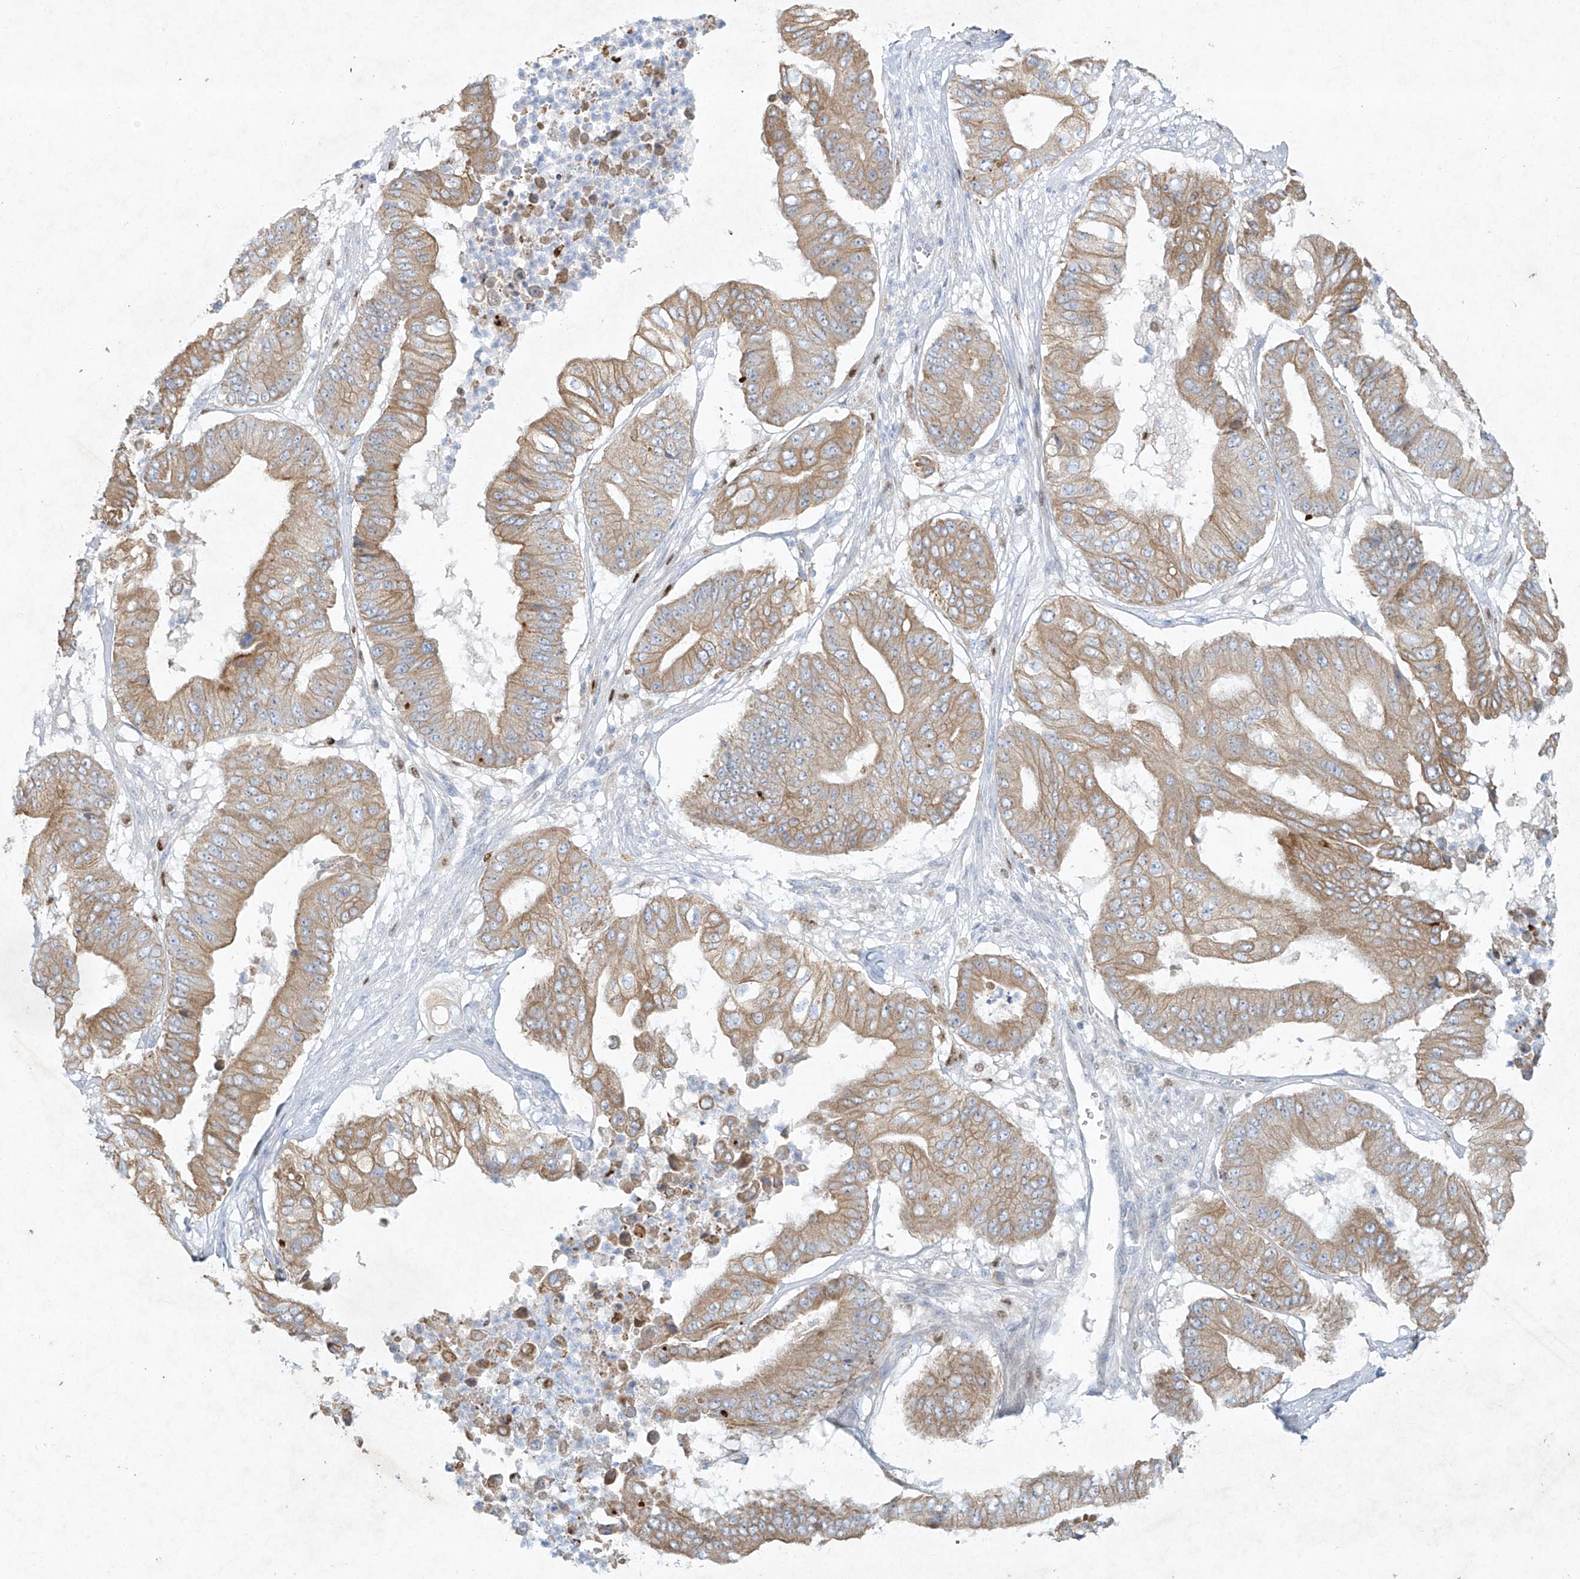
{"staining": {"intensity": "moderate", "quantity": ">75%", "location": "cytoplasmic/membranous"}, "tissue": "pancreatic cancer", "cell_type": "Tumor cells", "image_type": "cancer", "snomed": [{"axis": "morphology", "description": "Adenocarcinoma, NOS"}, {"axis": "topography", "description": "Pancreas"}], "caption": "This photomicrograph reveals immunohistochemistry (IHC) staining of human pancreatic cancer (adenocarcinoma), with medium moderate cytoplasmic/membranous positivity in about >75% of tumor cells.", "gene": "TUBE1", "patient": {"sex": "female", "age": 77}}